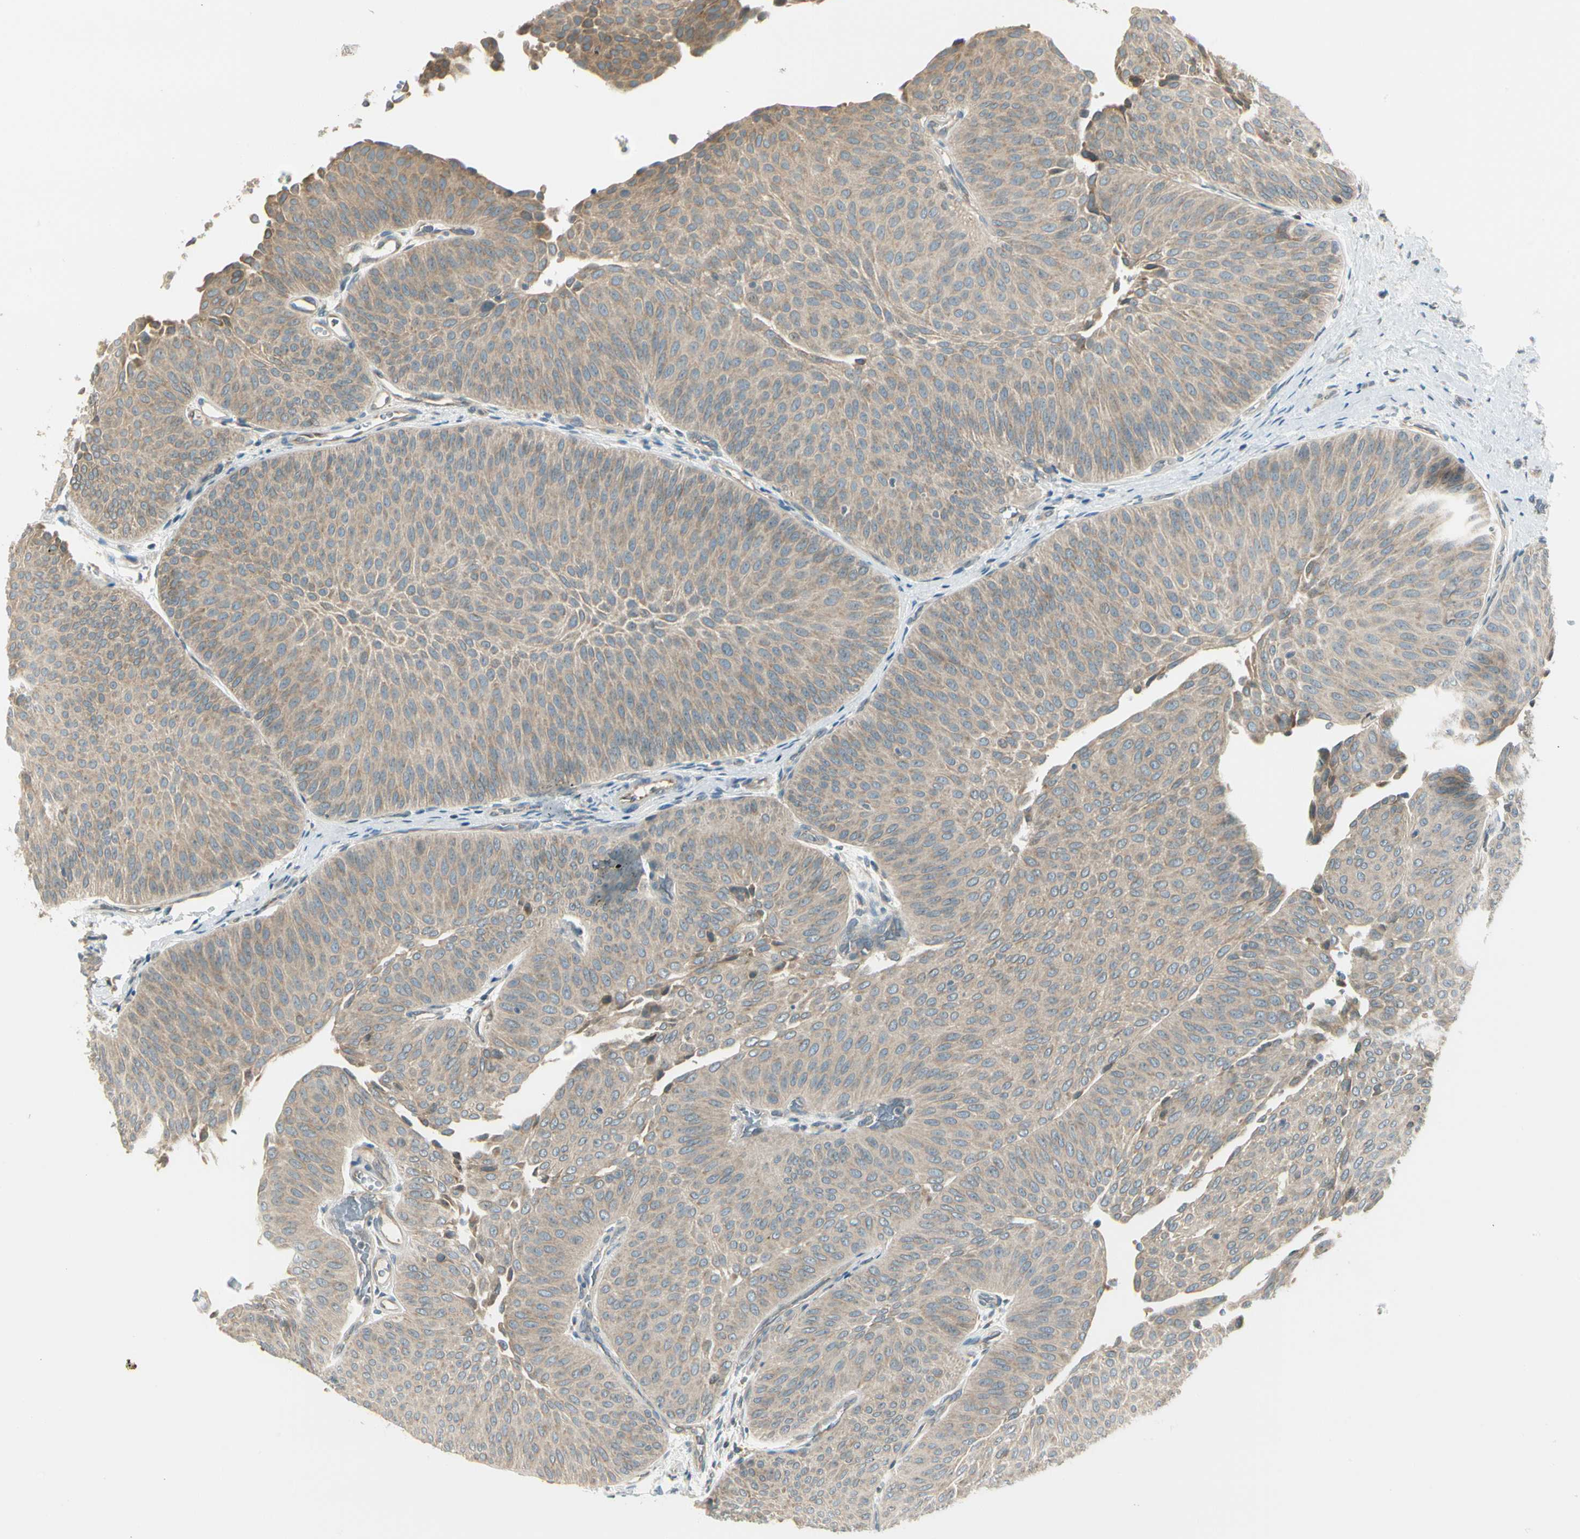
{"staining": {"intensity": "weak", "quantity": ">75%", "location": "cytoplasmic/membranous"}, "tissue": "urothelial cancer", "cell_type": "Tumor cells", "image_type": "cancer", "snomed": [{"axis": "morphology", "description": "Urothelial carcinoma, Low grade"}, {"axis": "topography", "description": "Urinary bladder"}], "caption": "There is low levels of weak cytoplasmic/membranous positivity in tumor cells of urothelial carcinoma (low-grade), as demonstrated by immunohistochemical staining (brown color).", "gene": "BNIP1", "patient": {"sex": "female", "age": 60}}